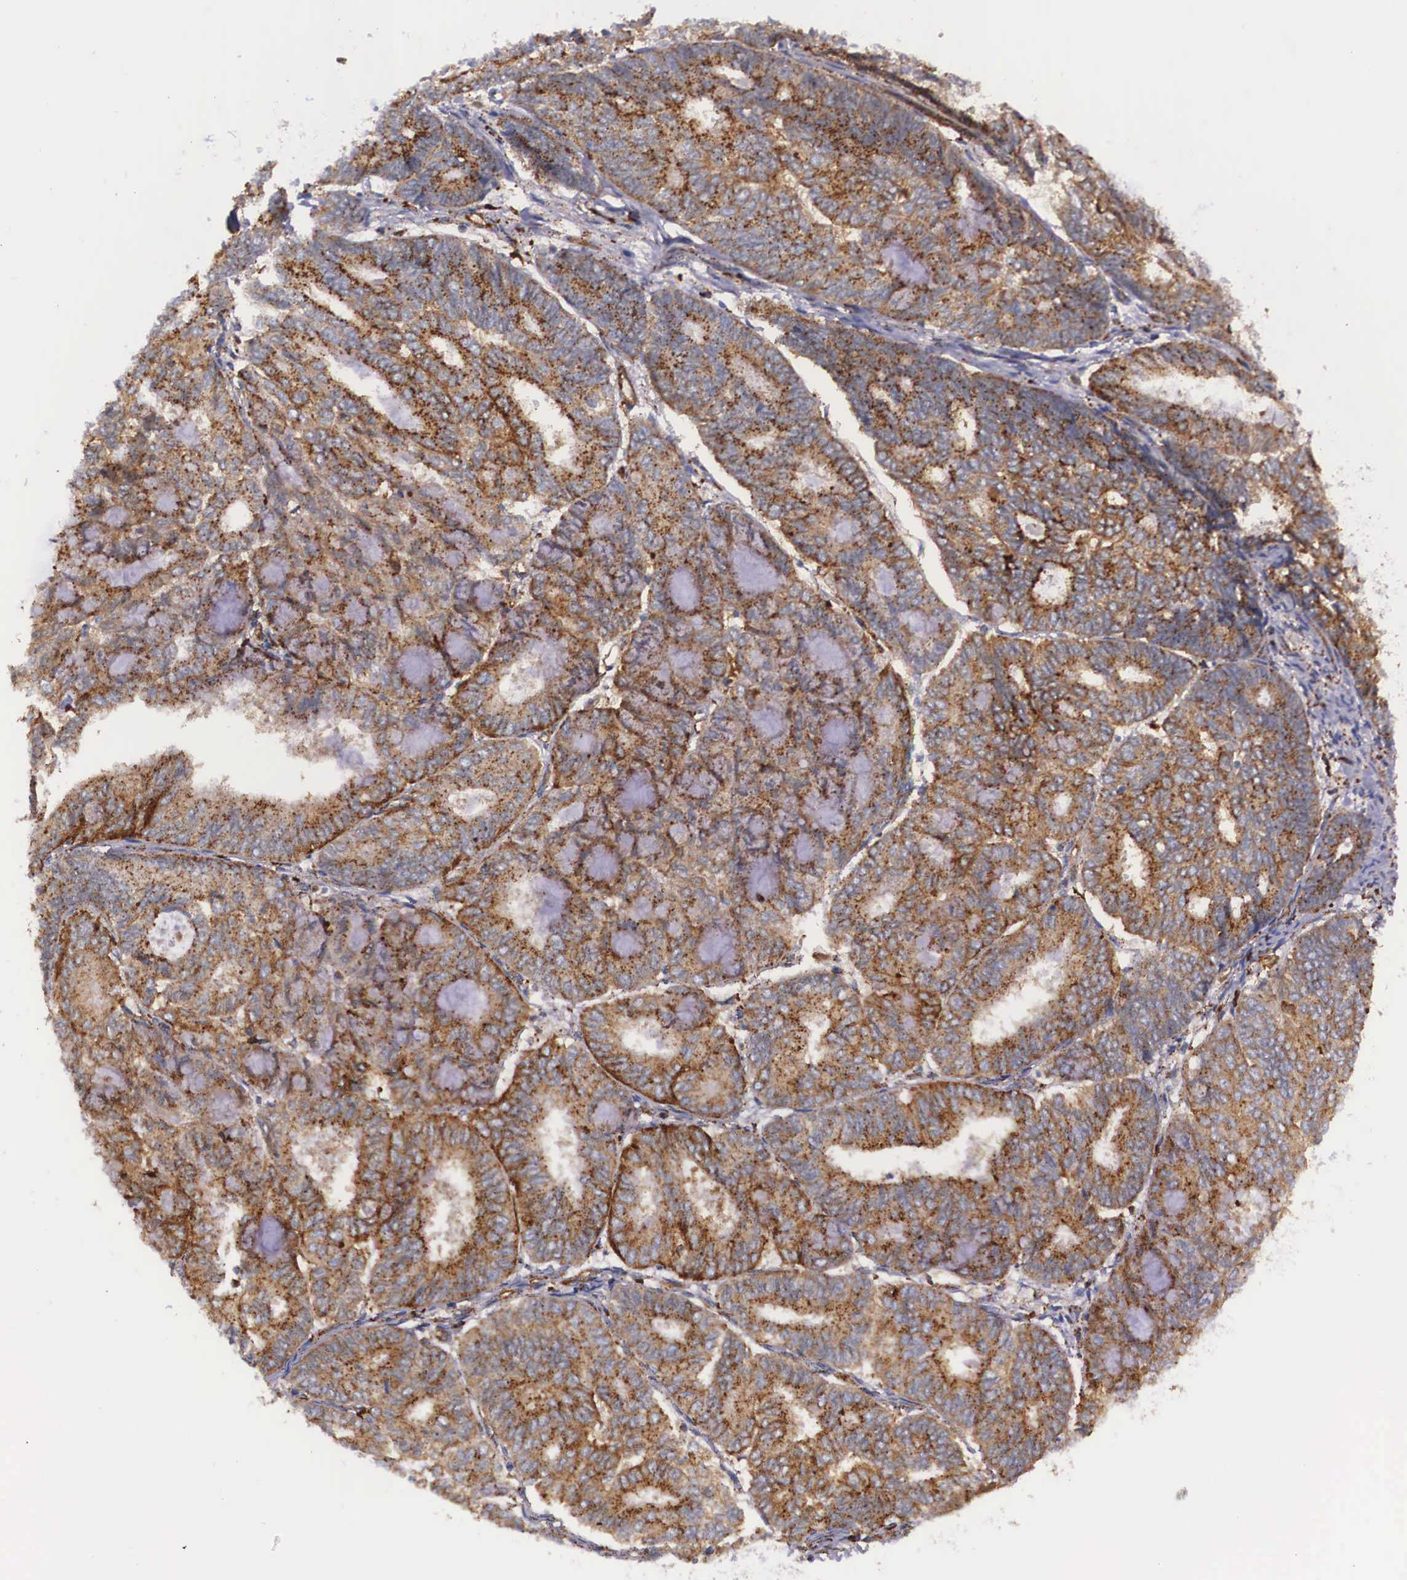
{"staining": {"intensity": "strong", "quantity": ">75%", "location": "cytoplasmic/membranous"}, "tissue": "endometrial cancer", "cell_type": "Tumor cells", "image_type": "cancer", "snomed": [{"axis": "morphology", "description": "Adenocarcinoma, NOS"}, {"axis": "topography", "description": "Endometrium"}], "caption": "Approximately >75% of tumor cells in human endometrial adenocarcinoma display strong cytoplasmic/membranous protein staining as visualized by brown immunohistochemical staining.", "gene": "NAGA", "patient": {"sex": "female", "age": 59}}